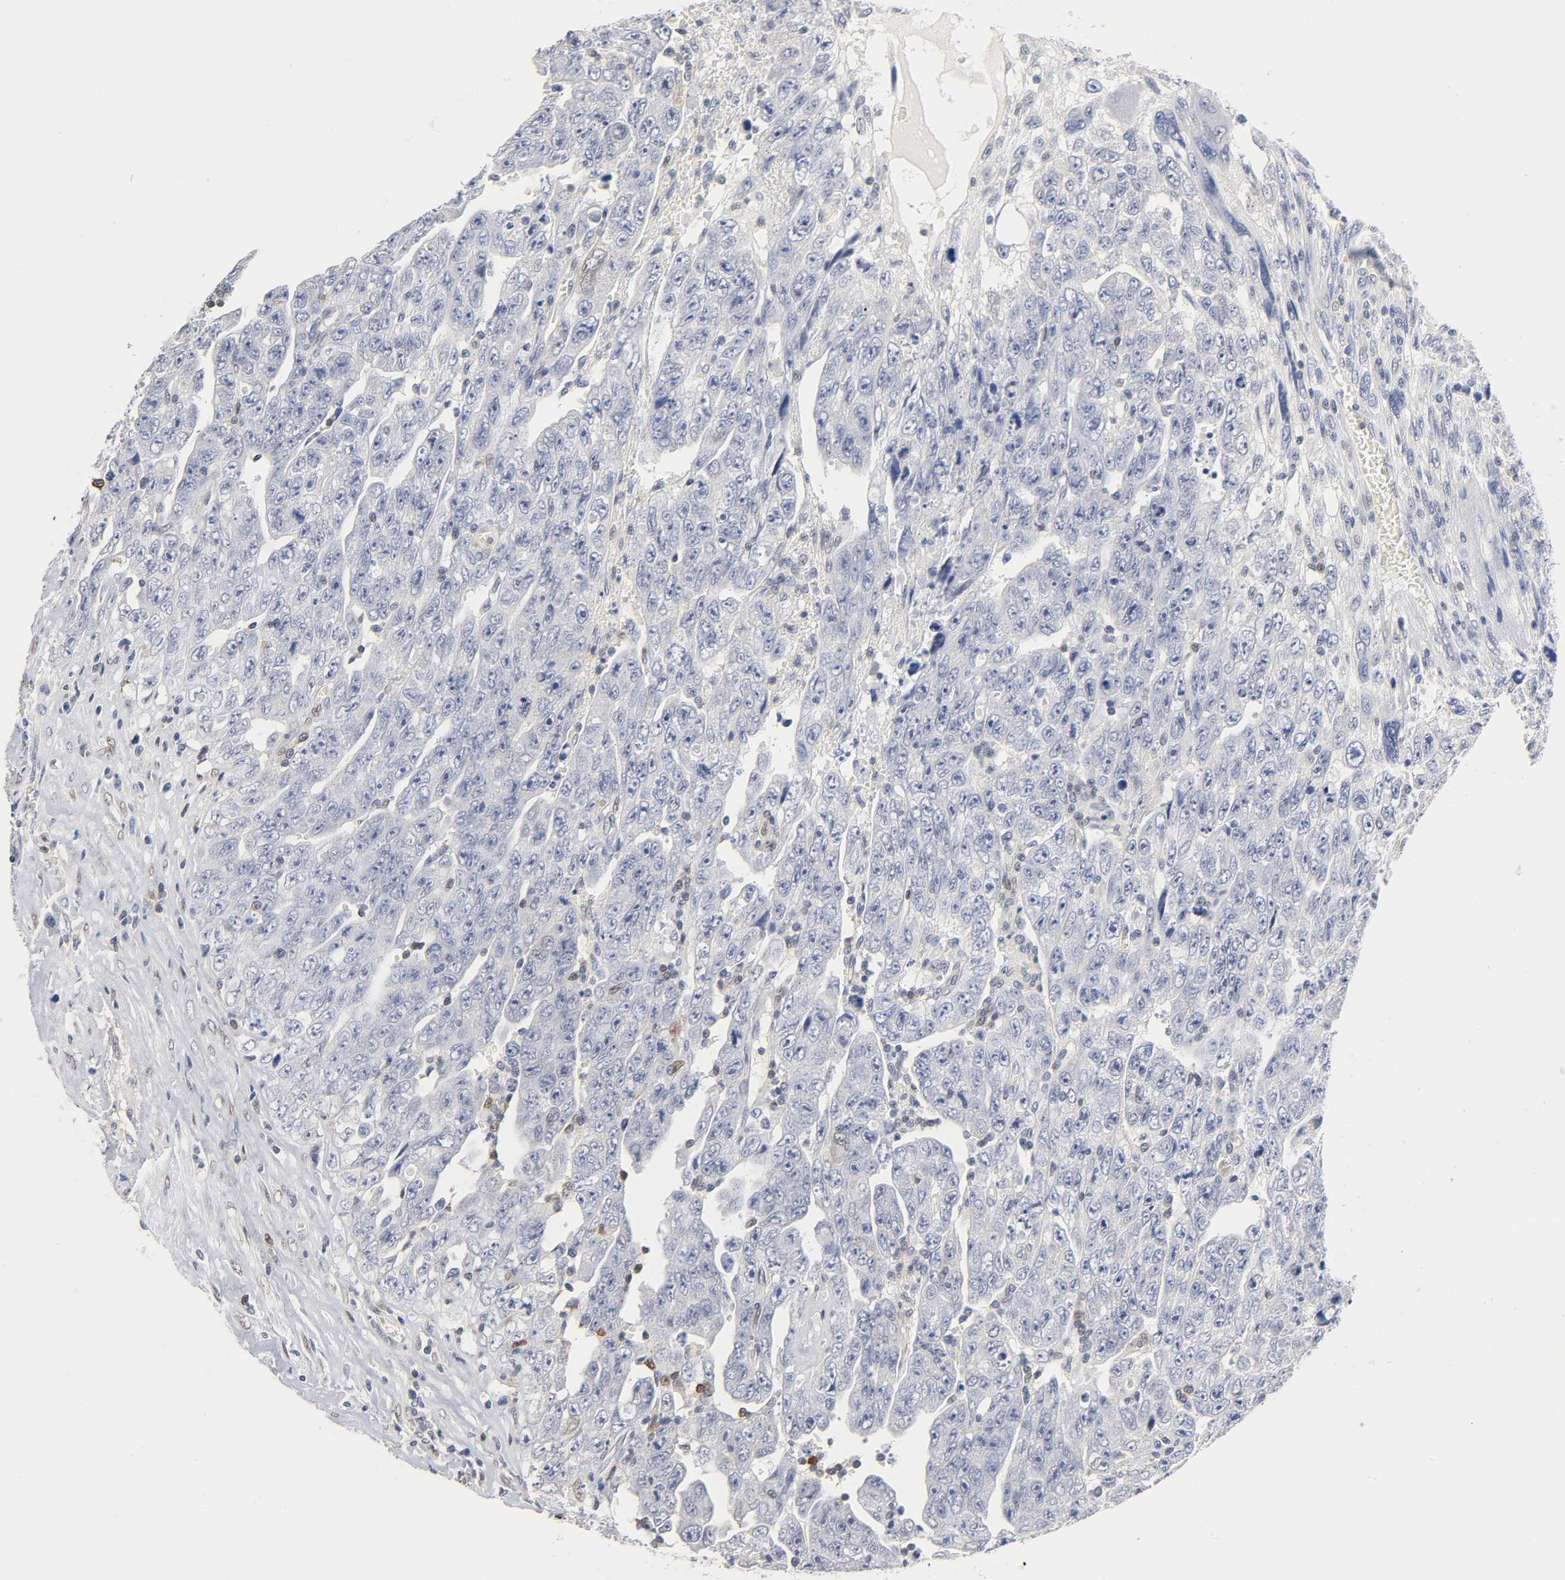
{"staining": {"intensity": "negative", "quantity": "none", "location": "none"}, "tissue": "testis cancer", "cell_type": "Tumor cells", "image_type": "cancer", "snomed": [{"axis": "morphology", "description": "Carcinoma, Embryonal, NOS"}, {"axis": "topography", "description": "Testis"}], "caption": "A high-resolution histopathology image shows immunohistochemistry (IHC) staining of testis cancer (embryonal carcinoma), which reveals no significant positivity in tumor cells.", "gene": "NFATC1", "patient": {"sex": "male", "age": 28}}